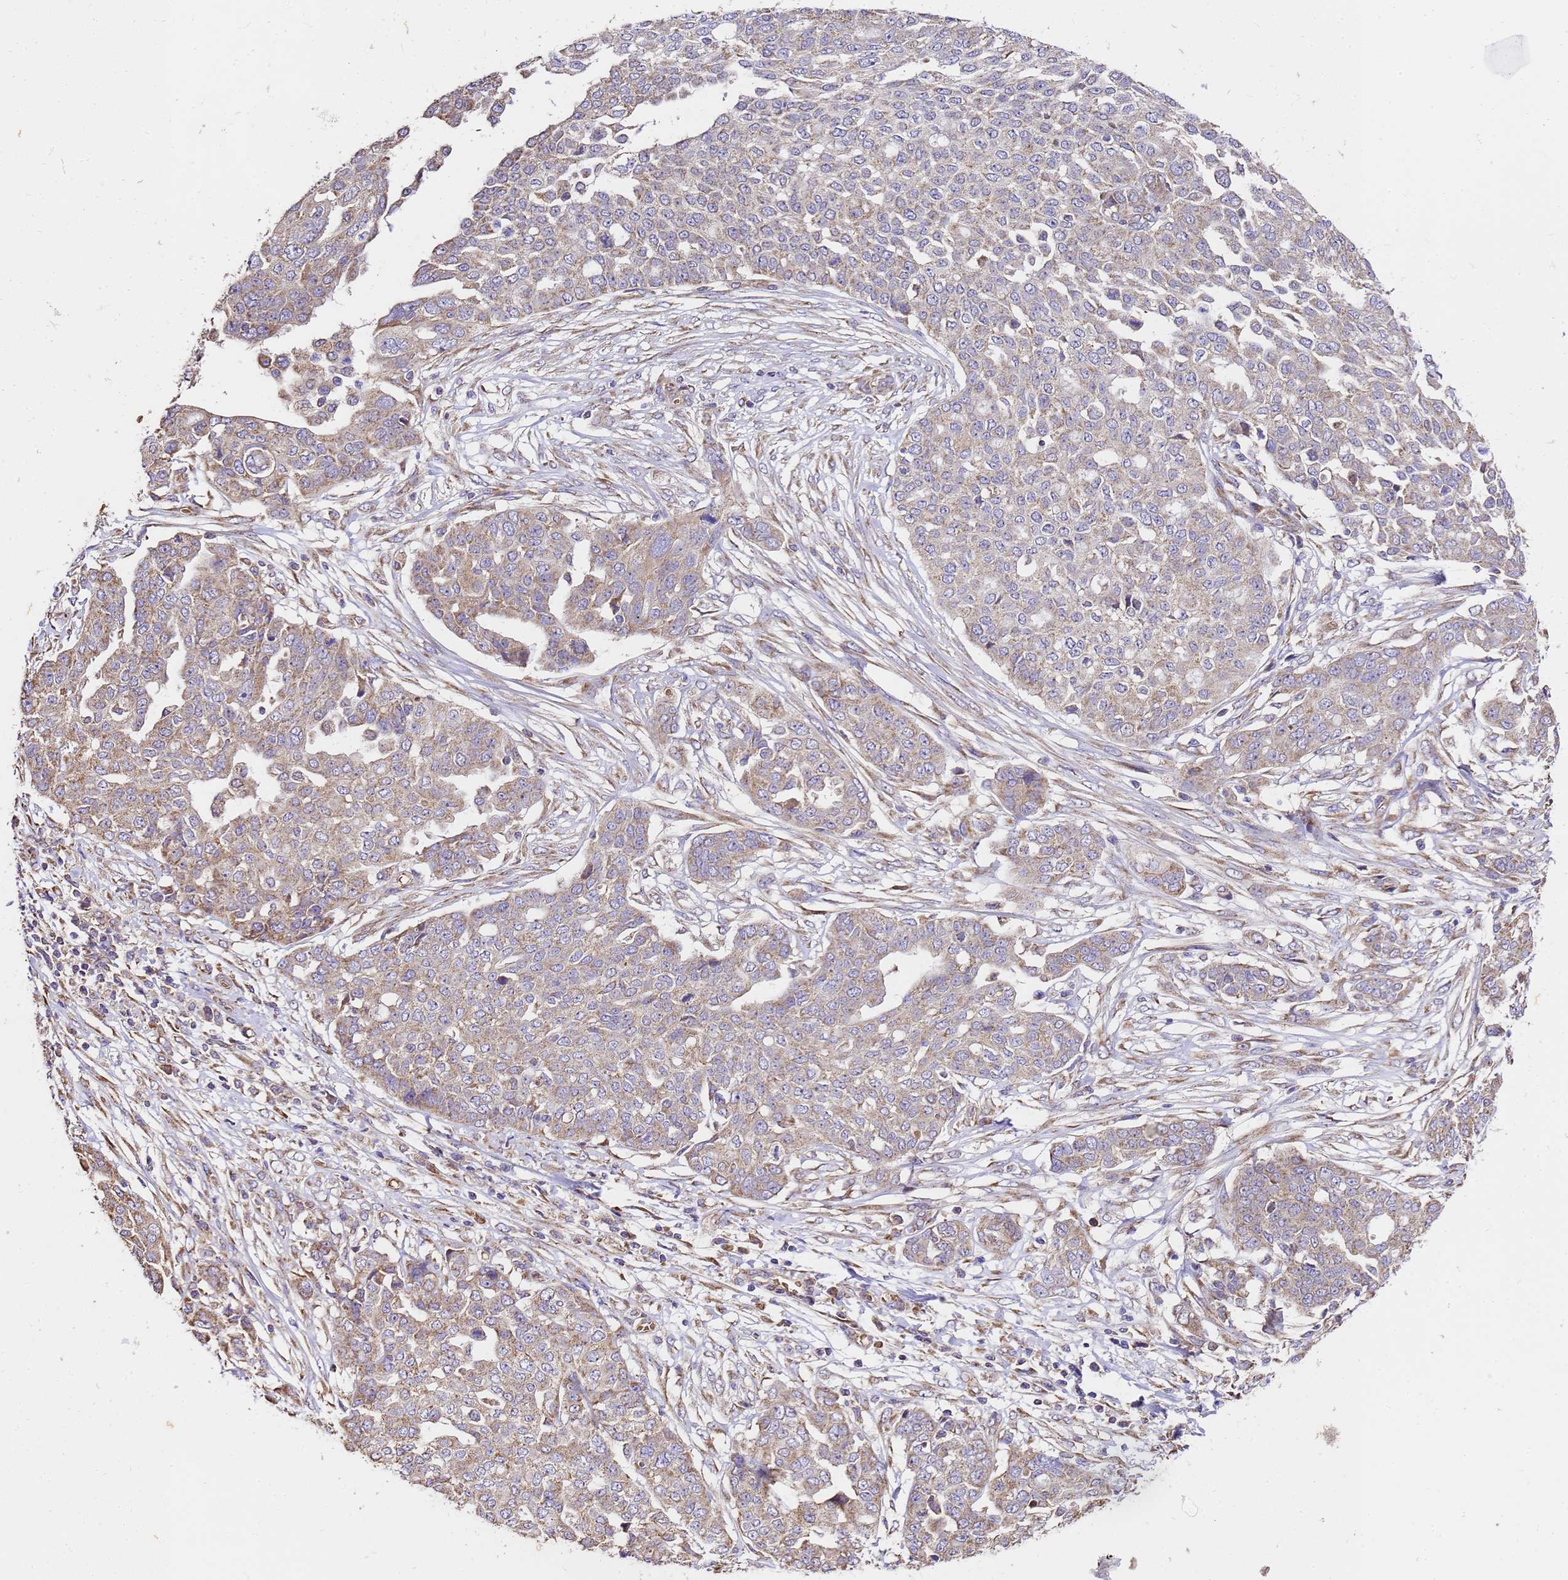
{"staining": {"intensity": "weak", "quantity": "25%-75%", "location": "cytoplasmic/membranous"}, "tissue": "ovarian cancer", "cell_type": "Tumor cells", "image_type": "cancer", "snomed": [{"axis": "morphology", "description": "Cystadenocarcinoma, serous, NOS"}, {"axis": "topography", "description": "Soft tissue"}, {"axis": "topography", "description": "Ovary"}], "caption": "Protein expression analysis of human ovarian serous cystadenocarcinoma reveals weak cytoplasmic/membranous staining in approximately 25%-75% of tumor cells.", "gene": "LRRIQ1", "patient": {"sex": "female", "age": 57}}